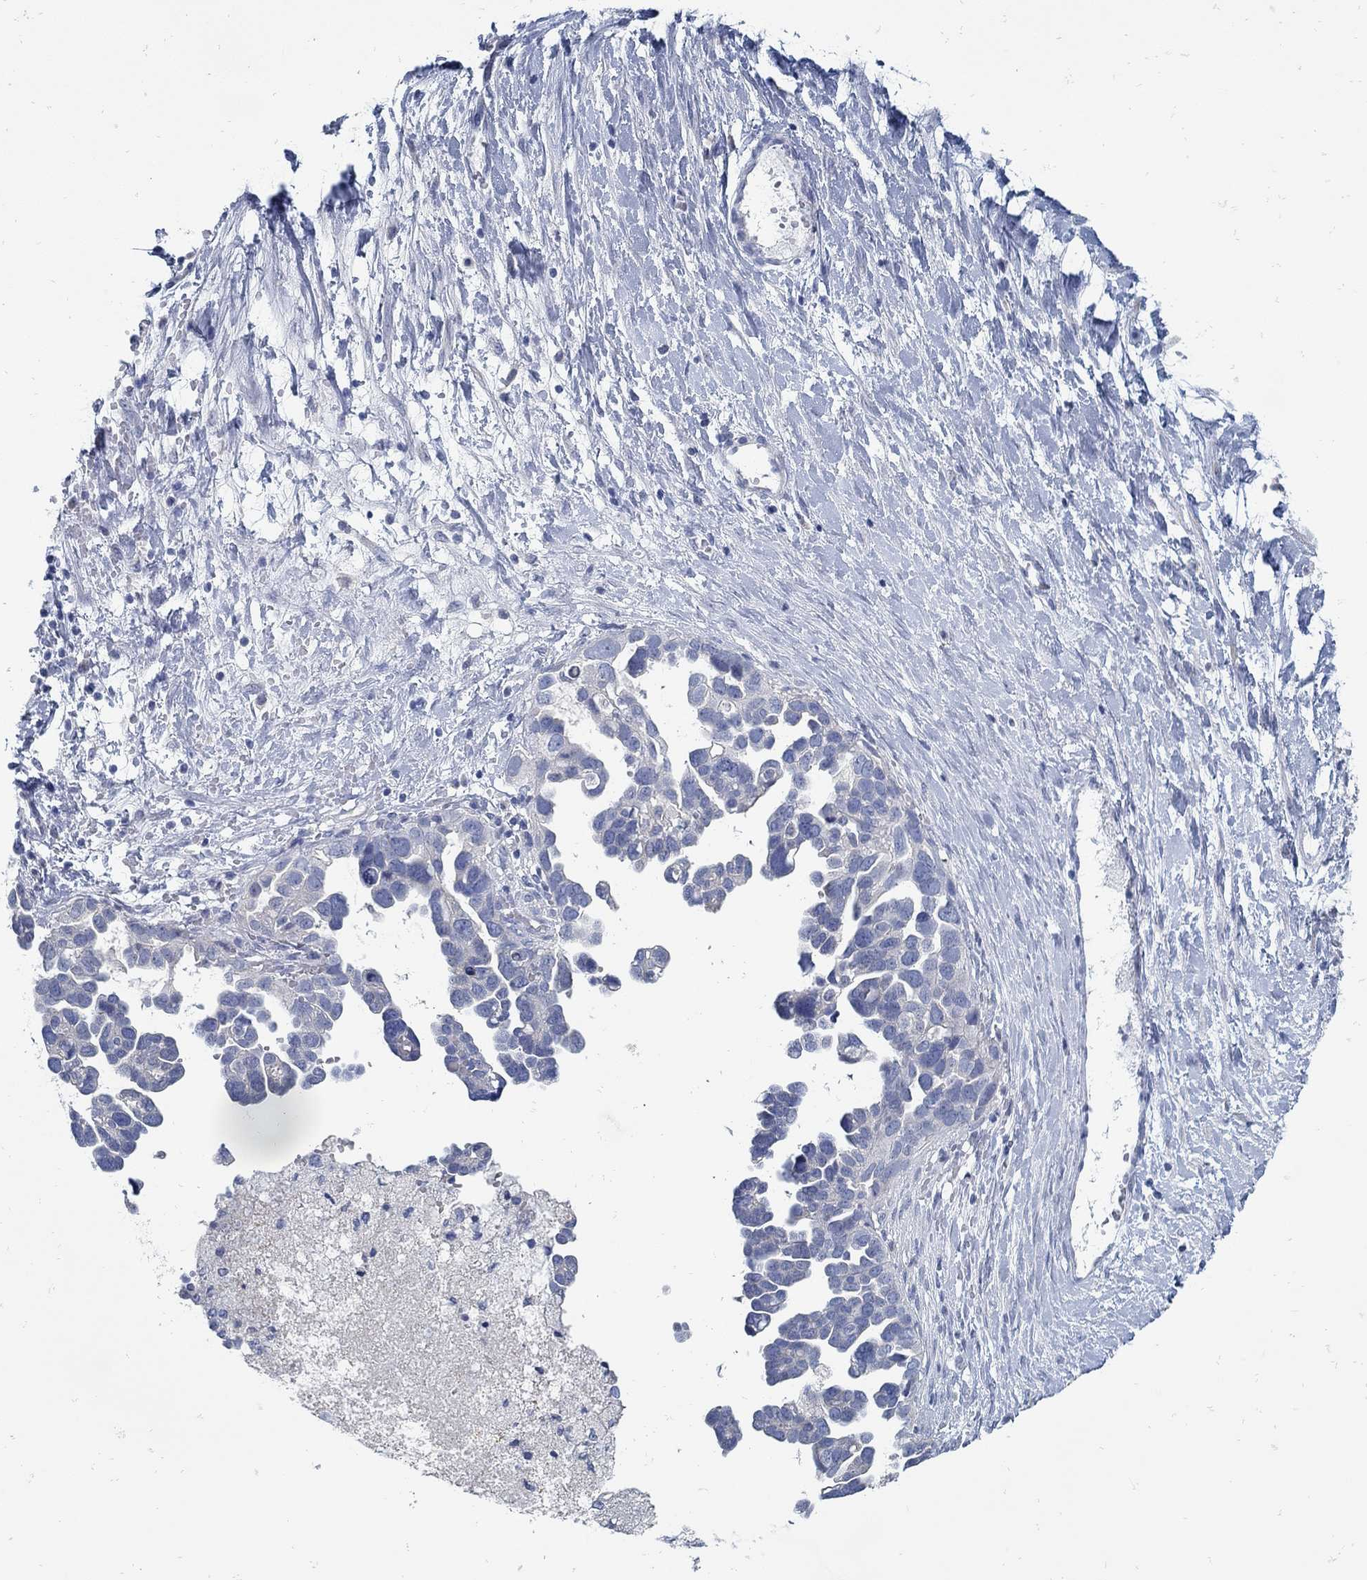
{"staining": {"intensity": "negative", "quantity": "none", "location": "none"}, "tissue": "ovarian cancer", "cell_type": "Tumor cells", "image_type": "cancer", "snomed": [{"axis": "morphology", "description": "Cystadenocarcinoma, serous, NOS"}, {"axis": "topography", "description": "Ovary"}], "caption": "DAB immunohistochemical staining of serous cystadenocarcinoma (ovarian) exhibits no significant staining in tumor cells.", "gene": "ZFAND4", "patient": {"sex": "female", "age": 54}}